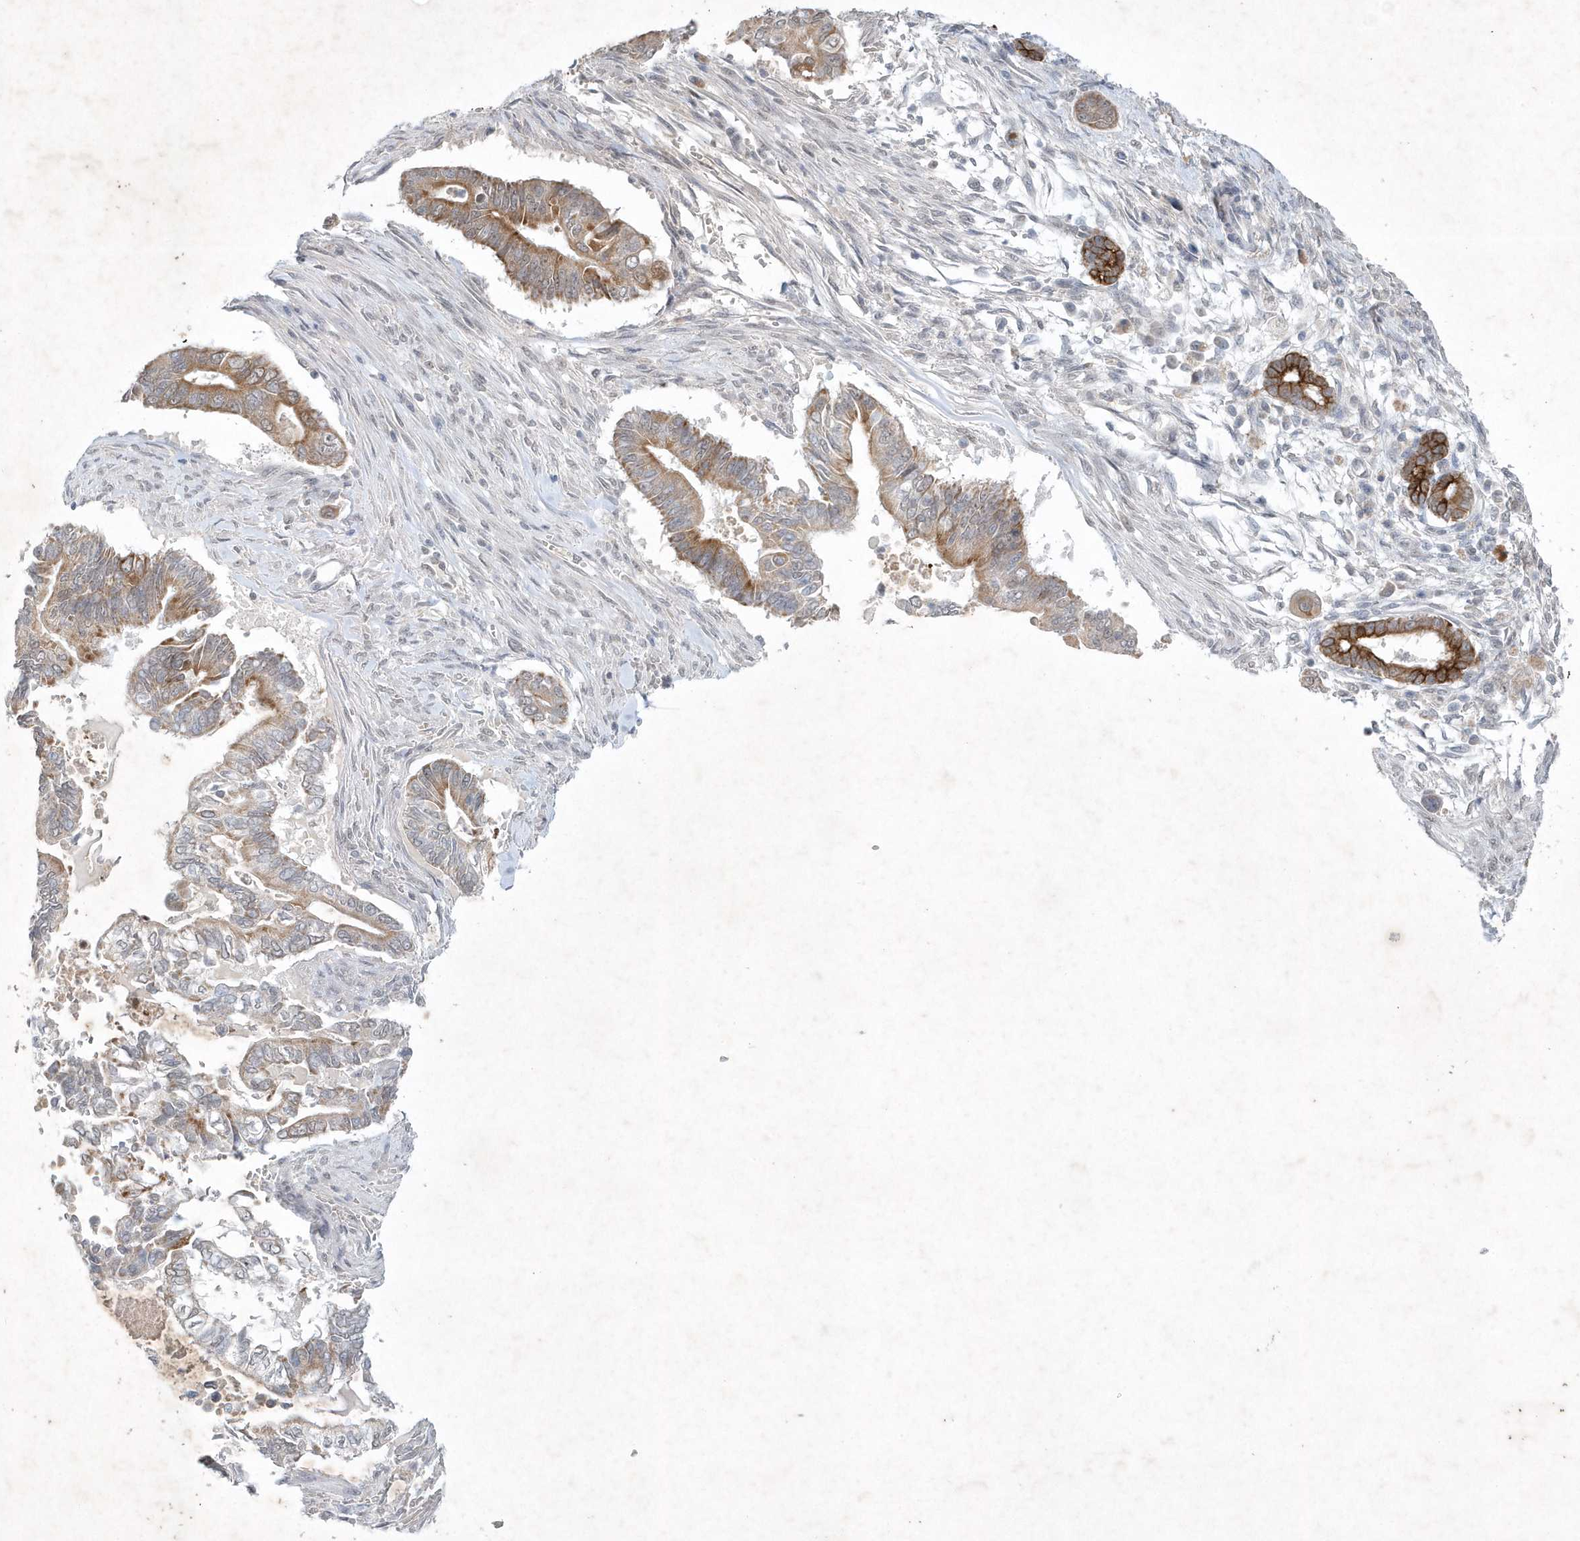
{"staining": {"intensity": "moderate", "quantity": "25%-75%", "location": "cytoplasmic/membranous"}, "tissue": "pancreatic cancer", "cell_type": "Tumor cells", "image_type": "cancer", "snomed": [{"axis": "morphology", "description": "Adenocarcinoma, NOS"}, {"axis": "topography", "description": "Pancreas"}], "caption": "A medium amount of moderate cytoplasmic/membranous expression is identified in about 25%-75% of tumor cells in pancreatic cancer (adenocarcinoma) tissue.", "gene": "ZBTB9", "patient": {"sex": "male", "age": 68}}